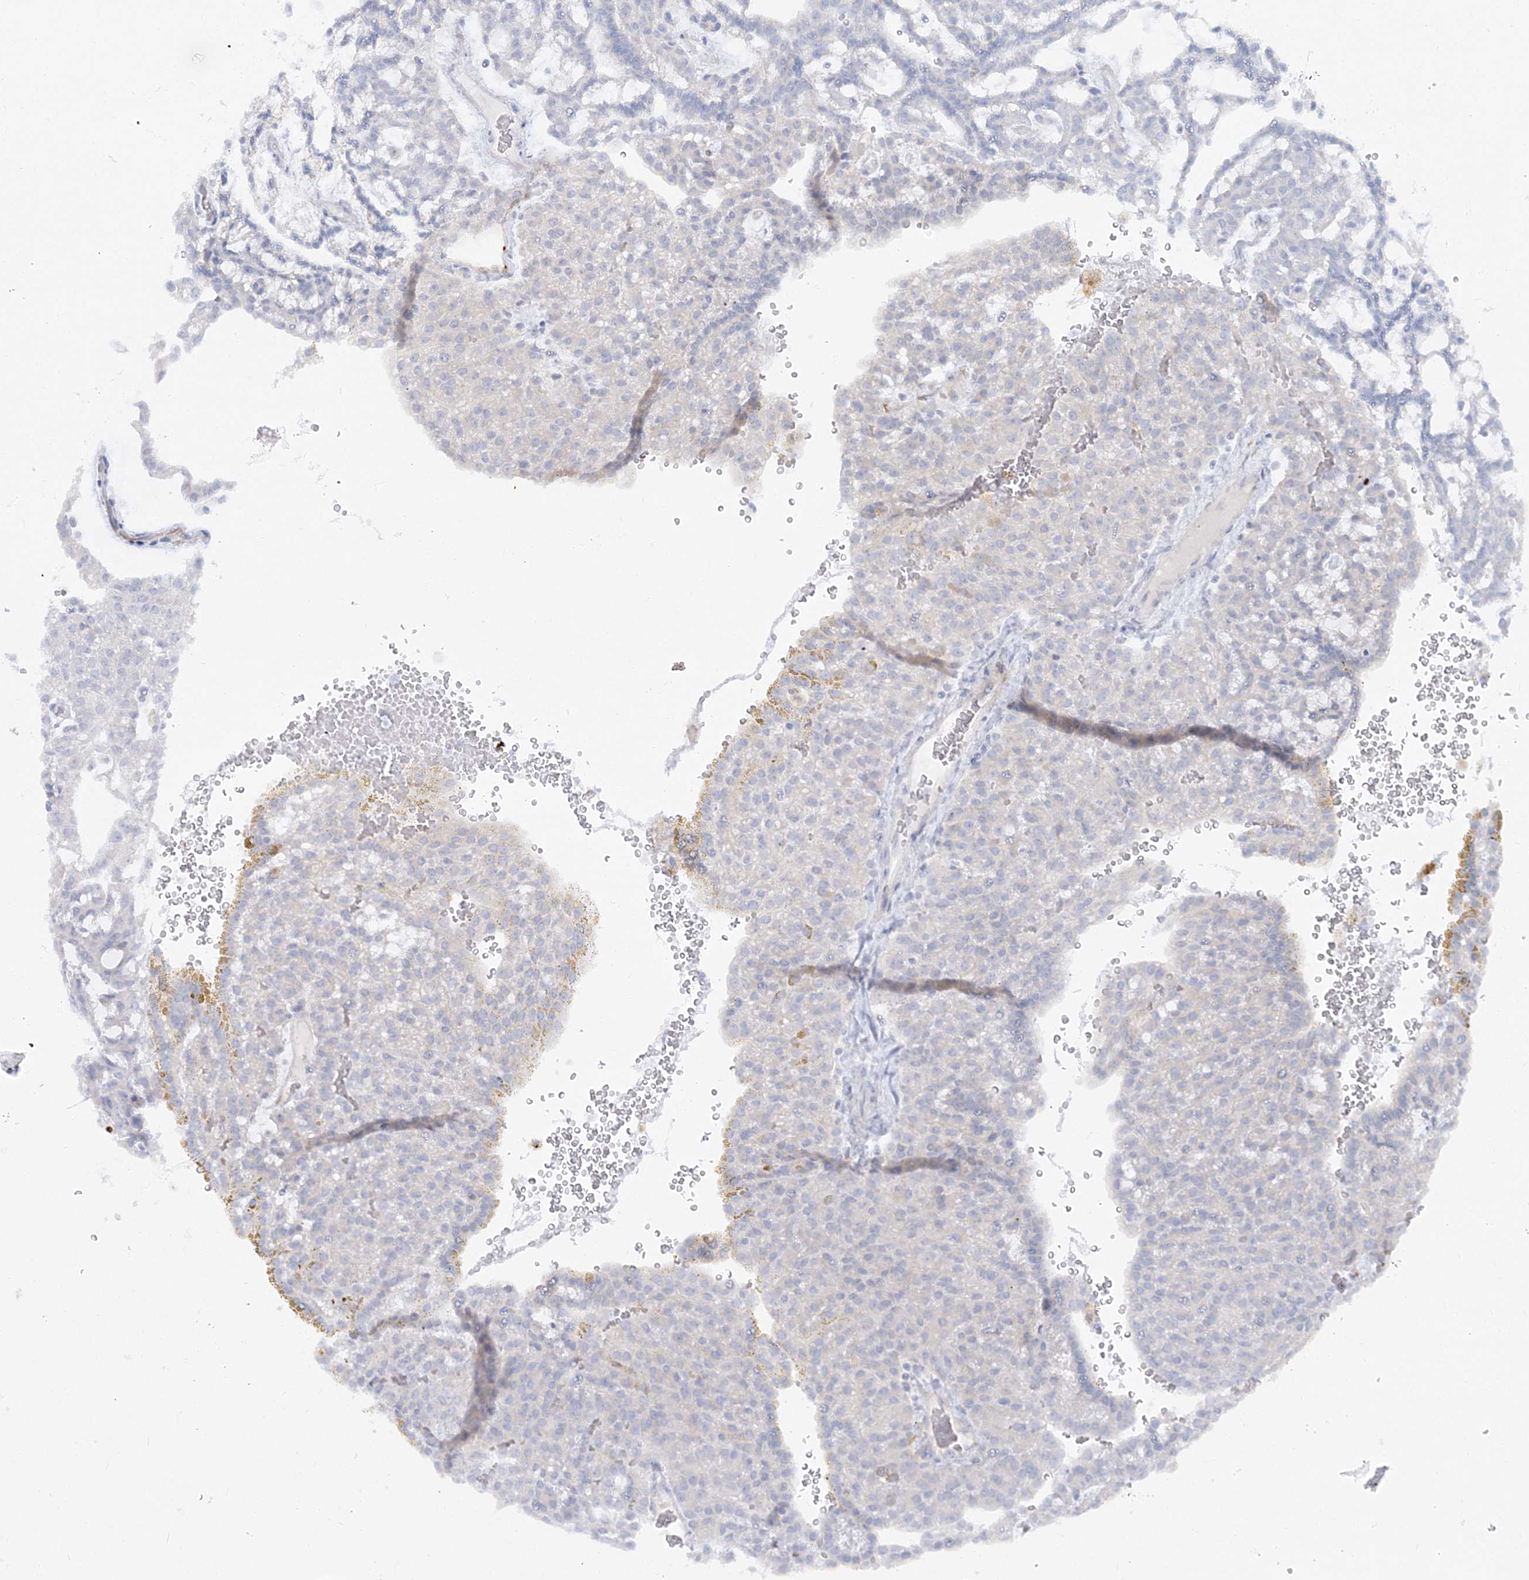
{"staining": {"intensity": "negative", "quantity": "none", "location": "none"}, "tissue": "renal cancer", "cell_type": "Tumor cells", "image_type": "cancer", "snomed": [{"axis": "morphology", "description": "Adenocarcinoma, NOS"}, {"axis": "topography", "description": "Kidney"}], "caption": "Renal cancer (adenocarcinoma) was stained to show a protein in brown. There is no significant positivity in tumor cells.", "gene": "GPAT2", "patient": {"sex": "male", "age": 63}}